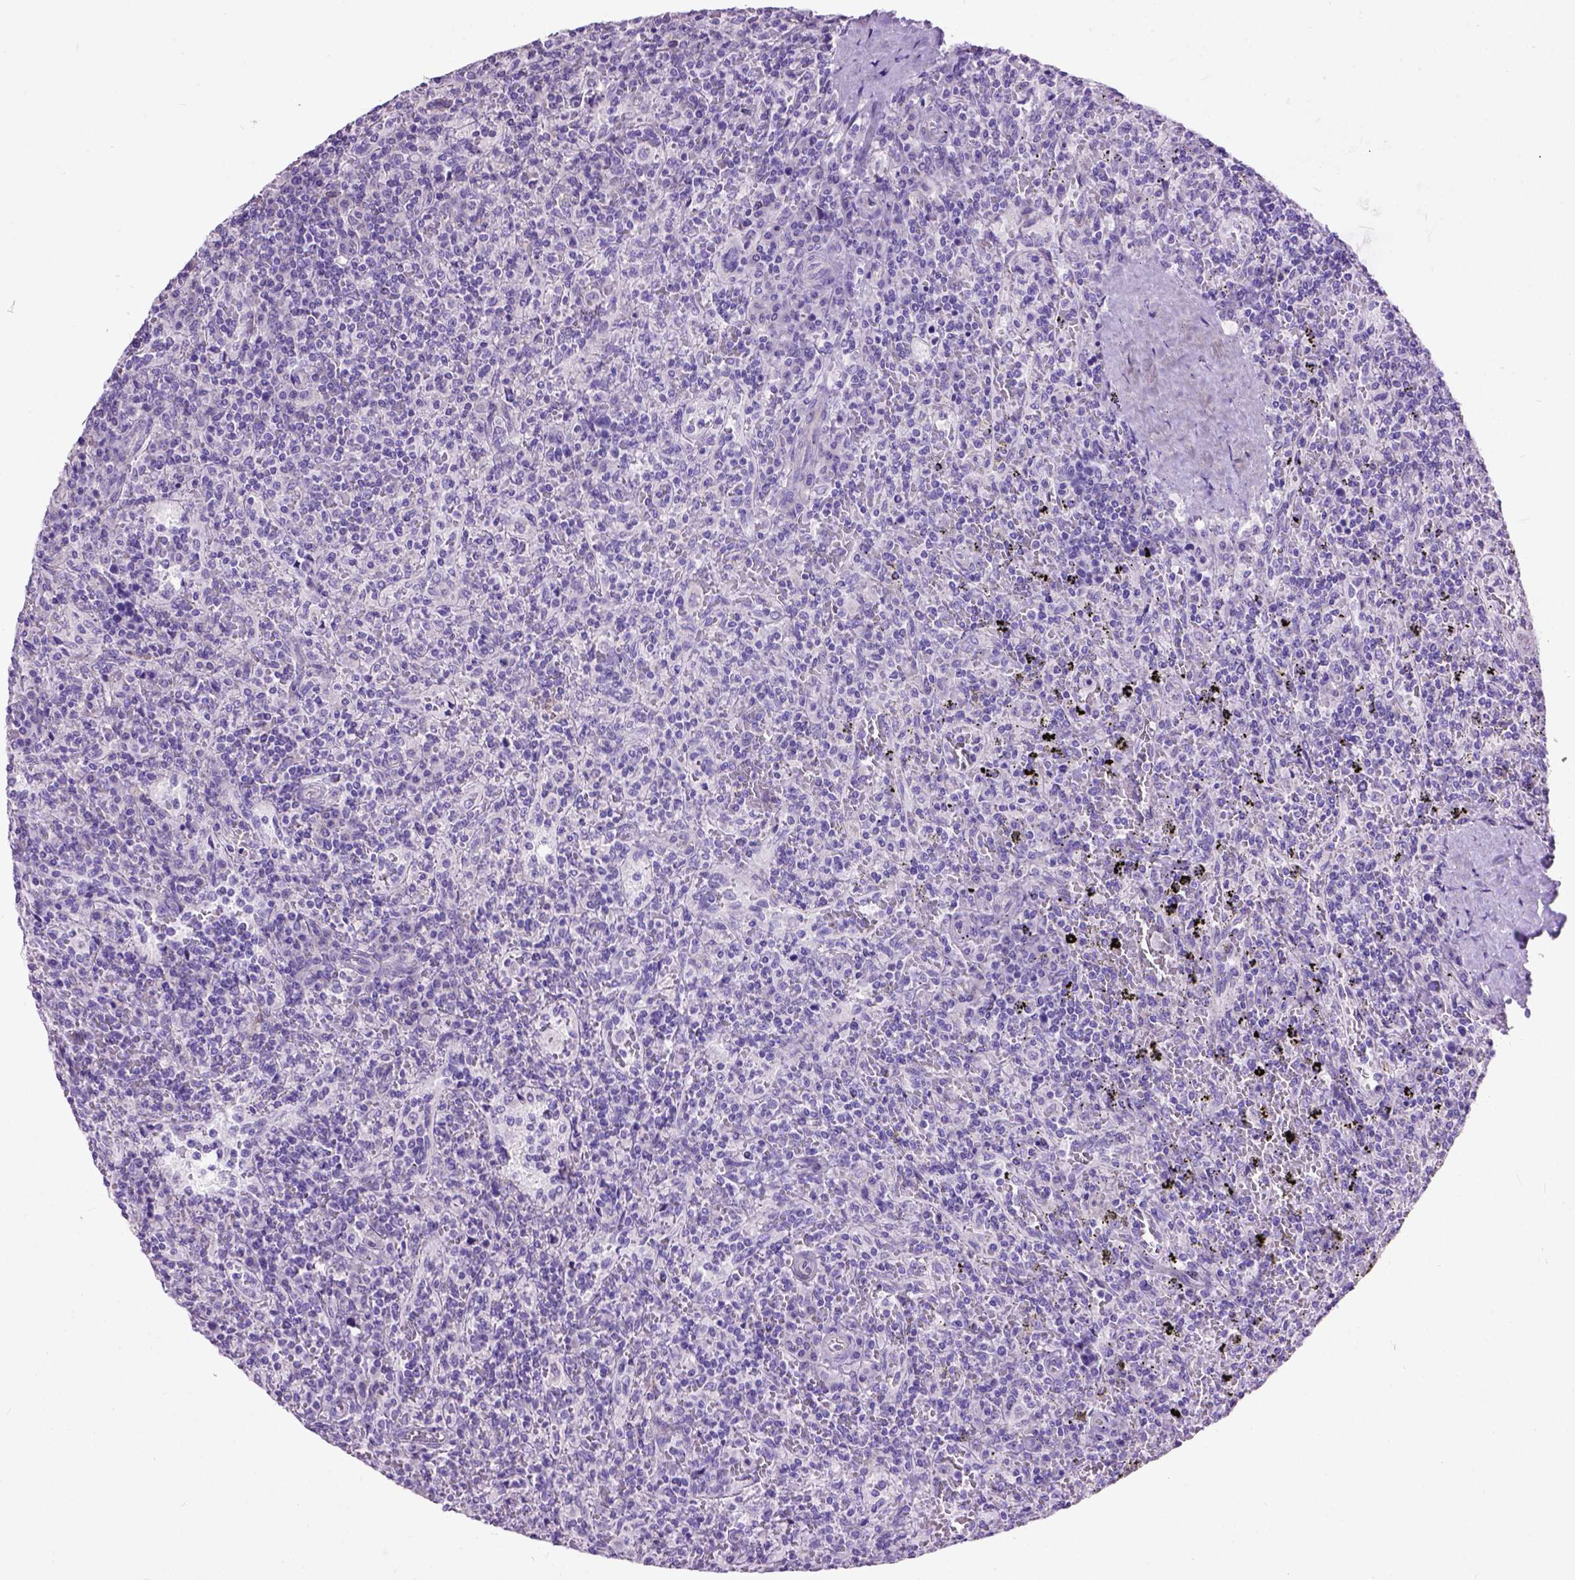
{"staining": {"intensity": "negative", "quantity": "none", "location": "none"}, "tissue": "lymphoma", "cell_type": "Tumor cells", "image_type": "cancer", "snomed": [{"axis": "morphology", "description": "Malignant lymphoma, non-Hodgkin's type, Low grade"}, {"axis": "topography", "description": "Spleen"}], "caption": "The immunohistochemistry image has no significant staining in tumor cells of malignant lymphoma, non-Hodgkin's type (low-grade) tissue.", "gene": "MAPT", "patient": {"sex": "male", "age": 62}}